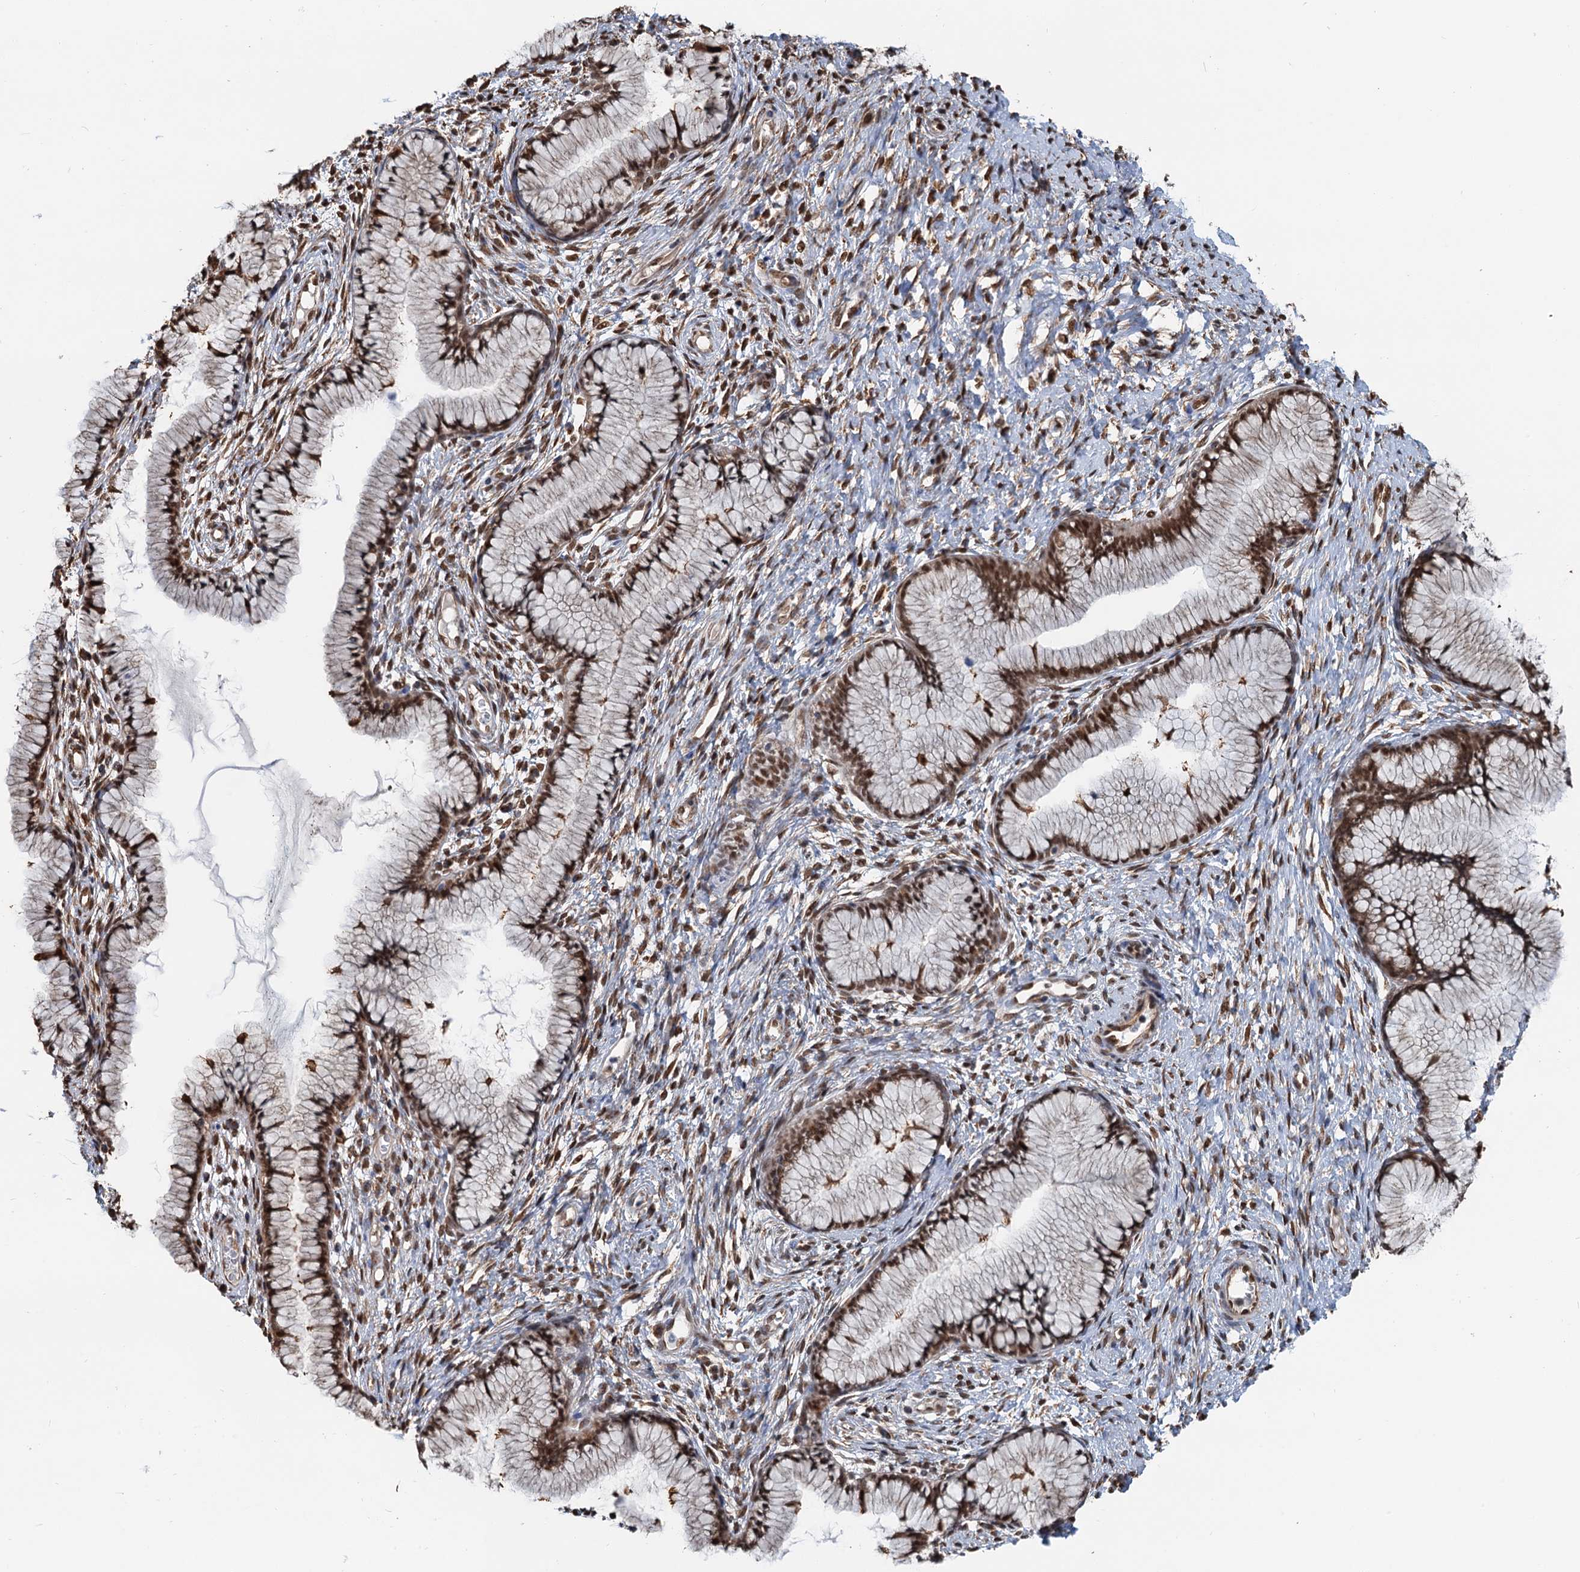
{"staining": {"intensity": "strong", "quantity": ">75%", "location": "nuclear"}, "tissue": "cervix", "cell_type": "Glandular cells", "image_type": "normal", "snomed": [{"axis": "morphology", "description": "Normal tissue, NOS"}, {"axis": "topography", "description": "Cervix"}], "caption": "The micrograph reveals immunohistochemical staining of normal cervix. There is strong nuclear staining is present in approximately >75% of glandular cells. The protein is shown in brown color, while the nuclei are stained blue.", "gene": "CFDP1", "patient": {"sex": "female", "age": 42}}